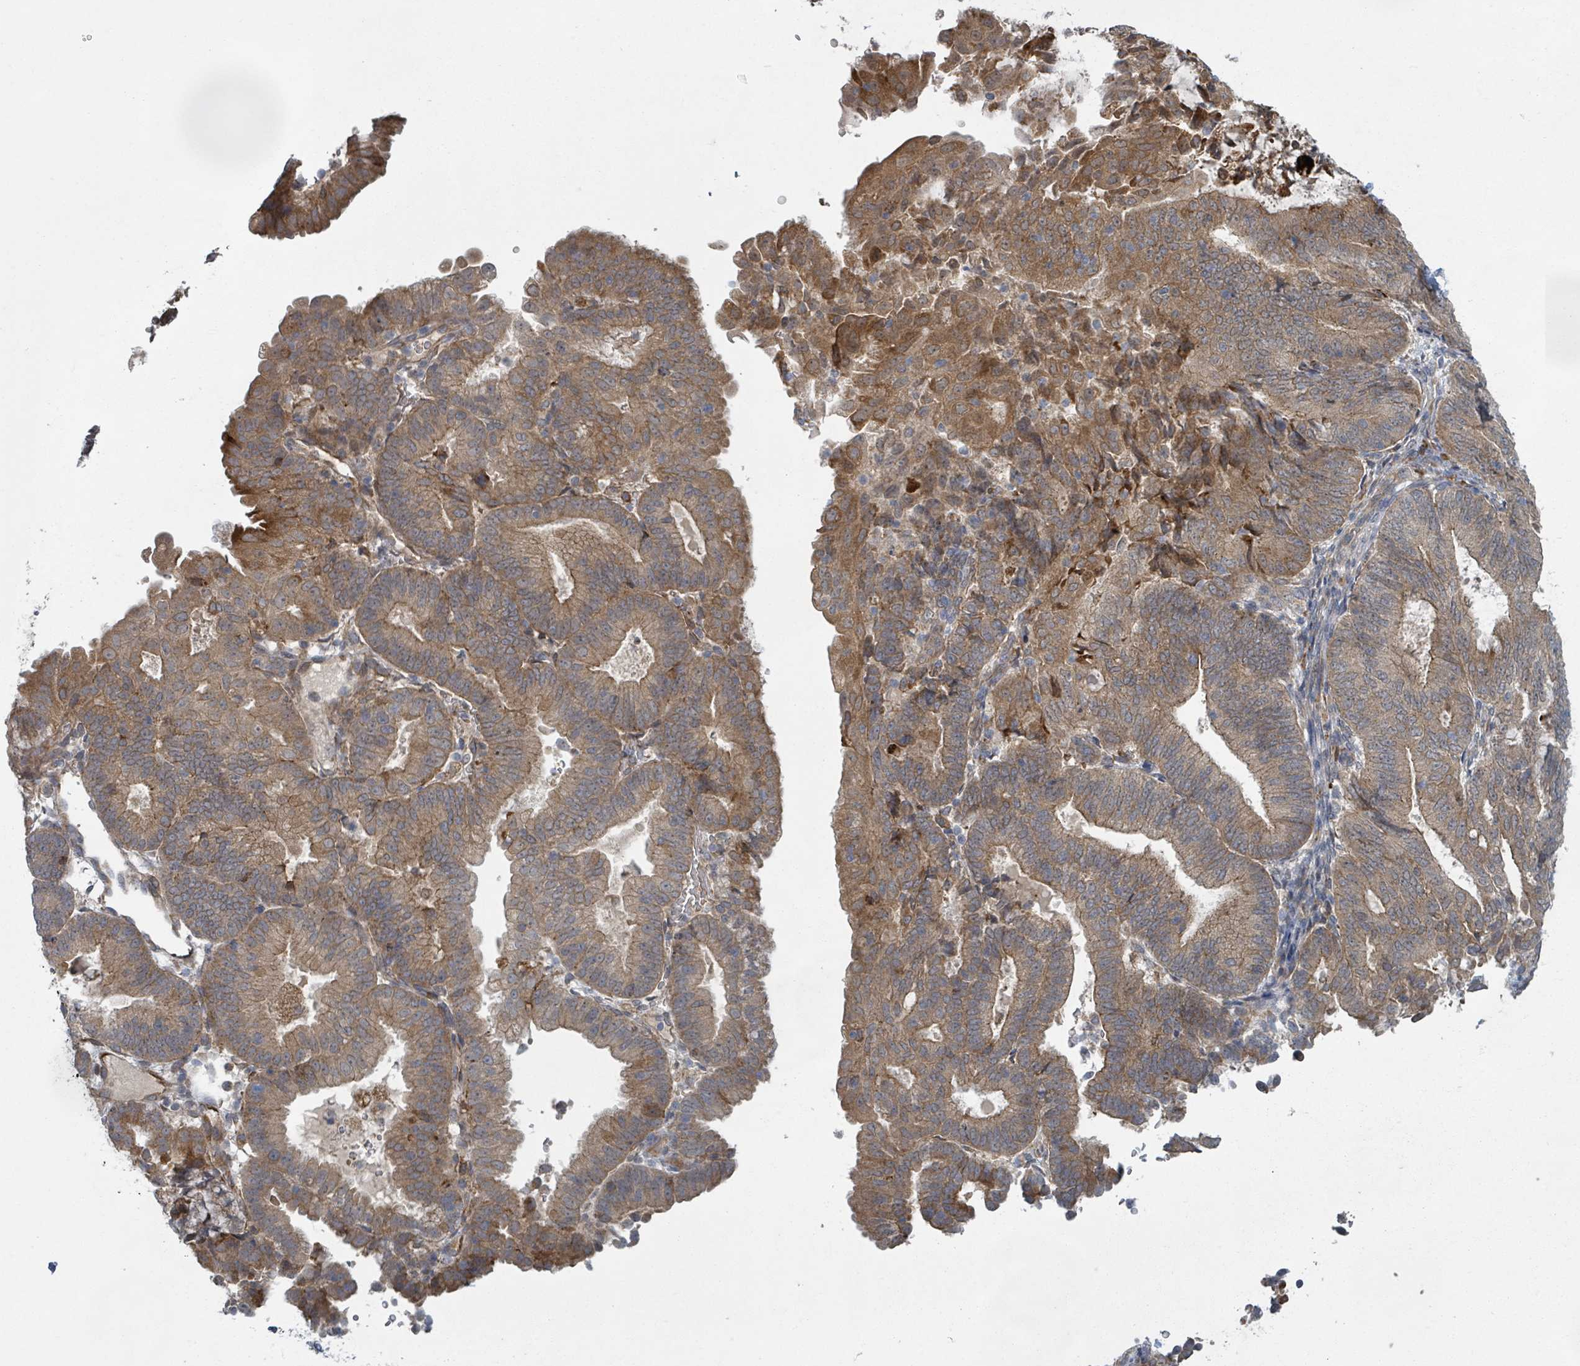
{"staining": {"intensity": "moderate", "quantity": ">75%", "location": "cytoplasmic/membranous"}, "tissue": "endometrial cancer", "cell_type": "Tumor cells", "image_type": "cancer", "snomed": [{"axis": "morphology", "description": "Adenocarcinoma, NOS"}, {"axis": "topography", "description": "Endometrium"}], "caption": "Endometrial cancer (adenocarcinoma) stained for a protein exhibits moderate cytoplasmic/membranous positivity in tumor cells.", "gene": "SHROOM2", "patient": {"sex": "female", "age": 70}}